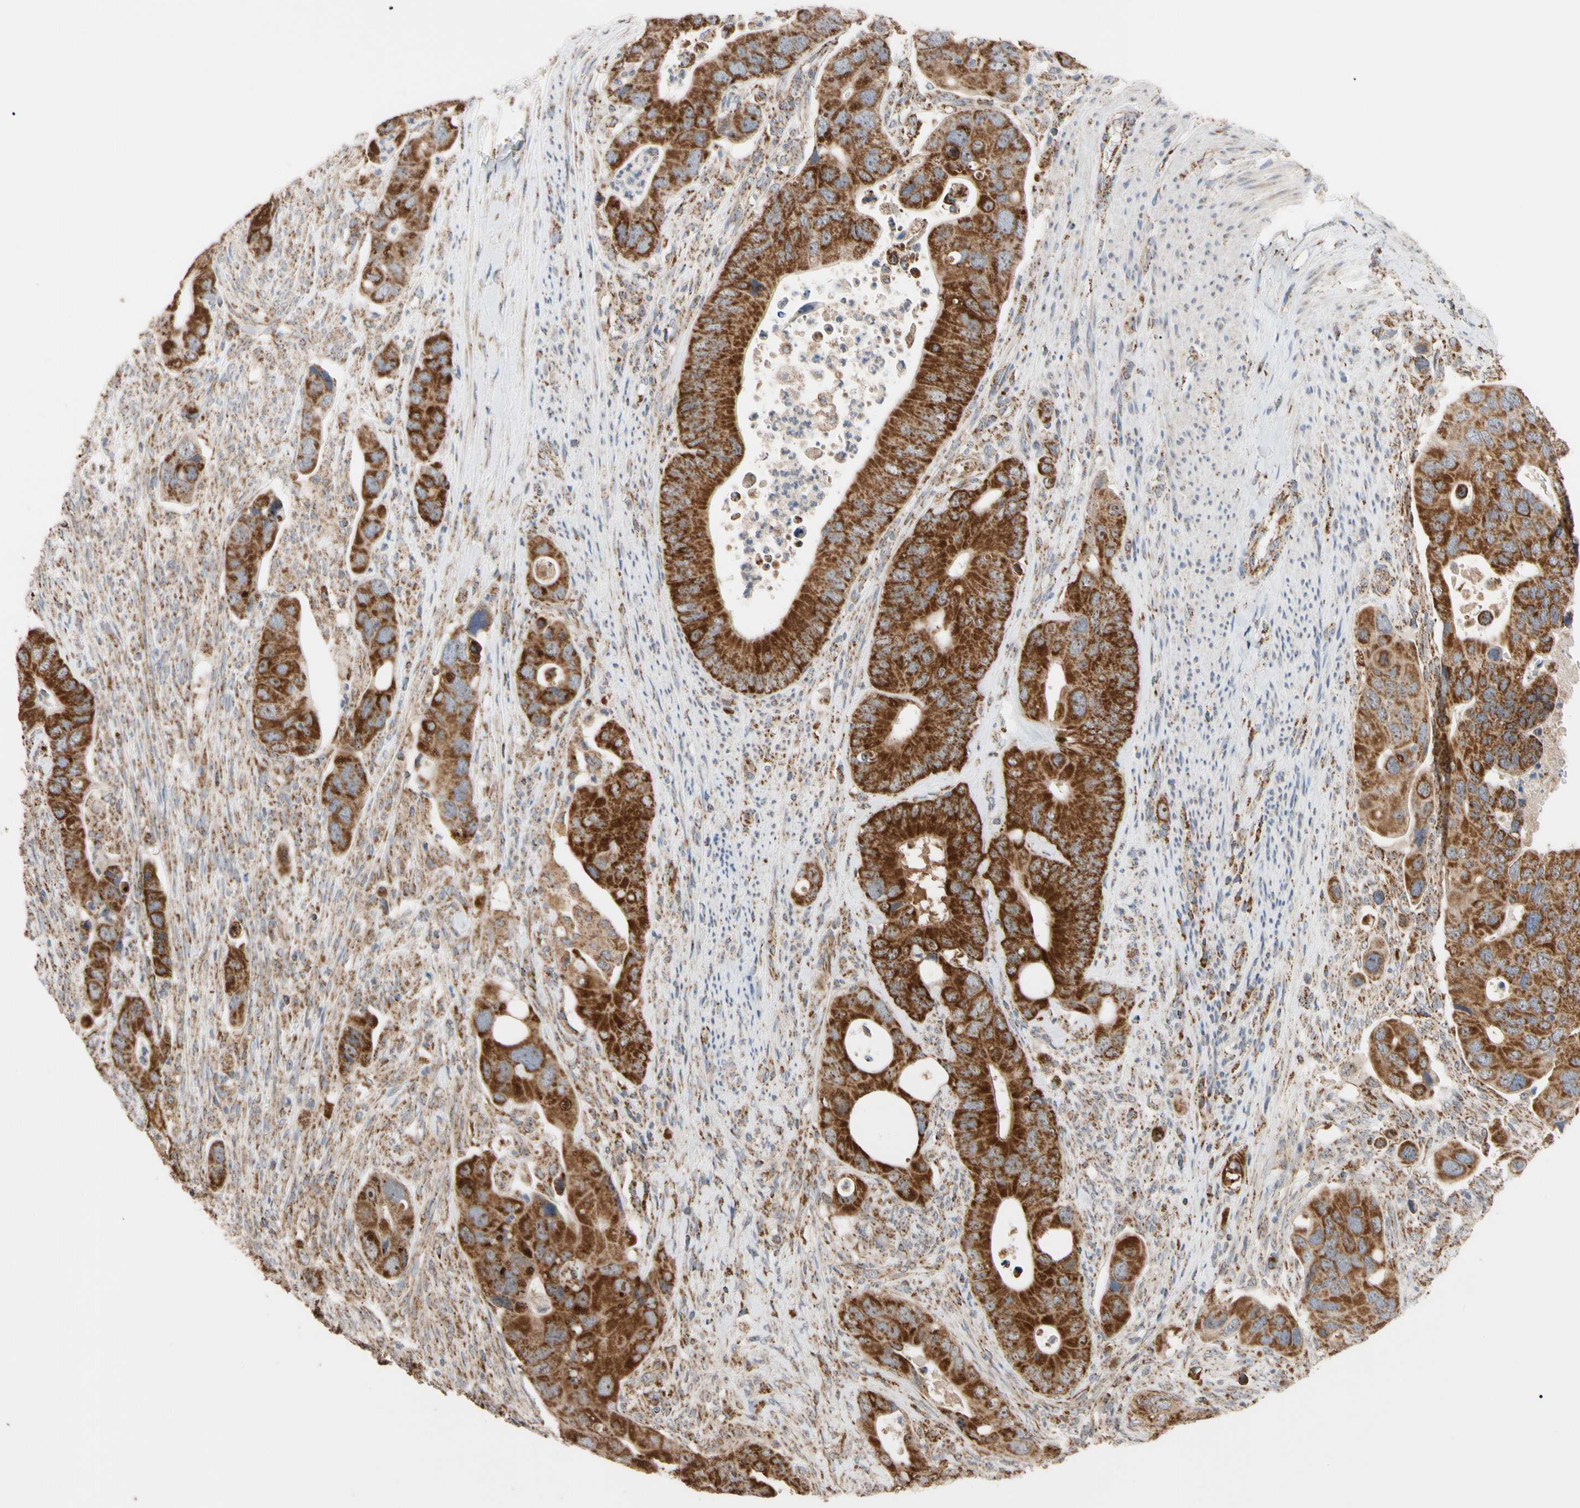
{"staining": {"intensity": "strong", "quantity": ">75%", "location": "cytoplasmic/membranous"}, "tissue": "colorectal cancer", "cell_type": "Tumor cells", "image_type": "cancer", "snomed": [{"axis": "morphology", "description": "Adenocarcinoma, NOS"}, {"axis": "topography", "description": "Rectum"}], "caption": "A brown stain shows strong cytoplasmic/membranous positivity of a protein in colorectal cancer tumor cells.", "gene": "FAM110B", "patient": {"sex": "female", "age": 57}}